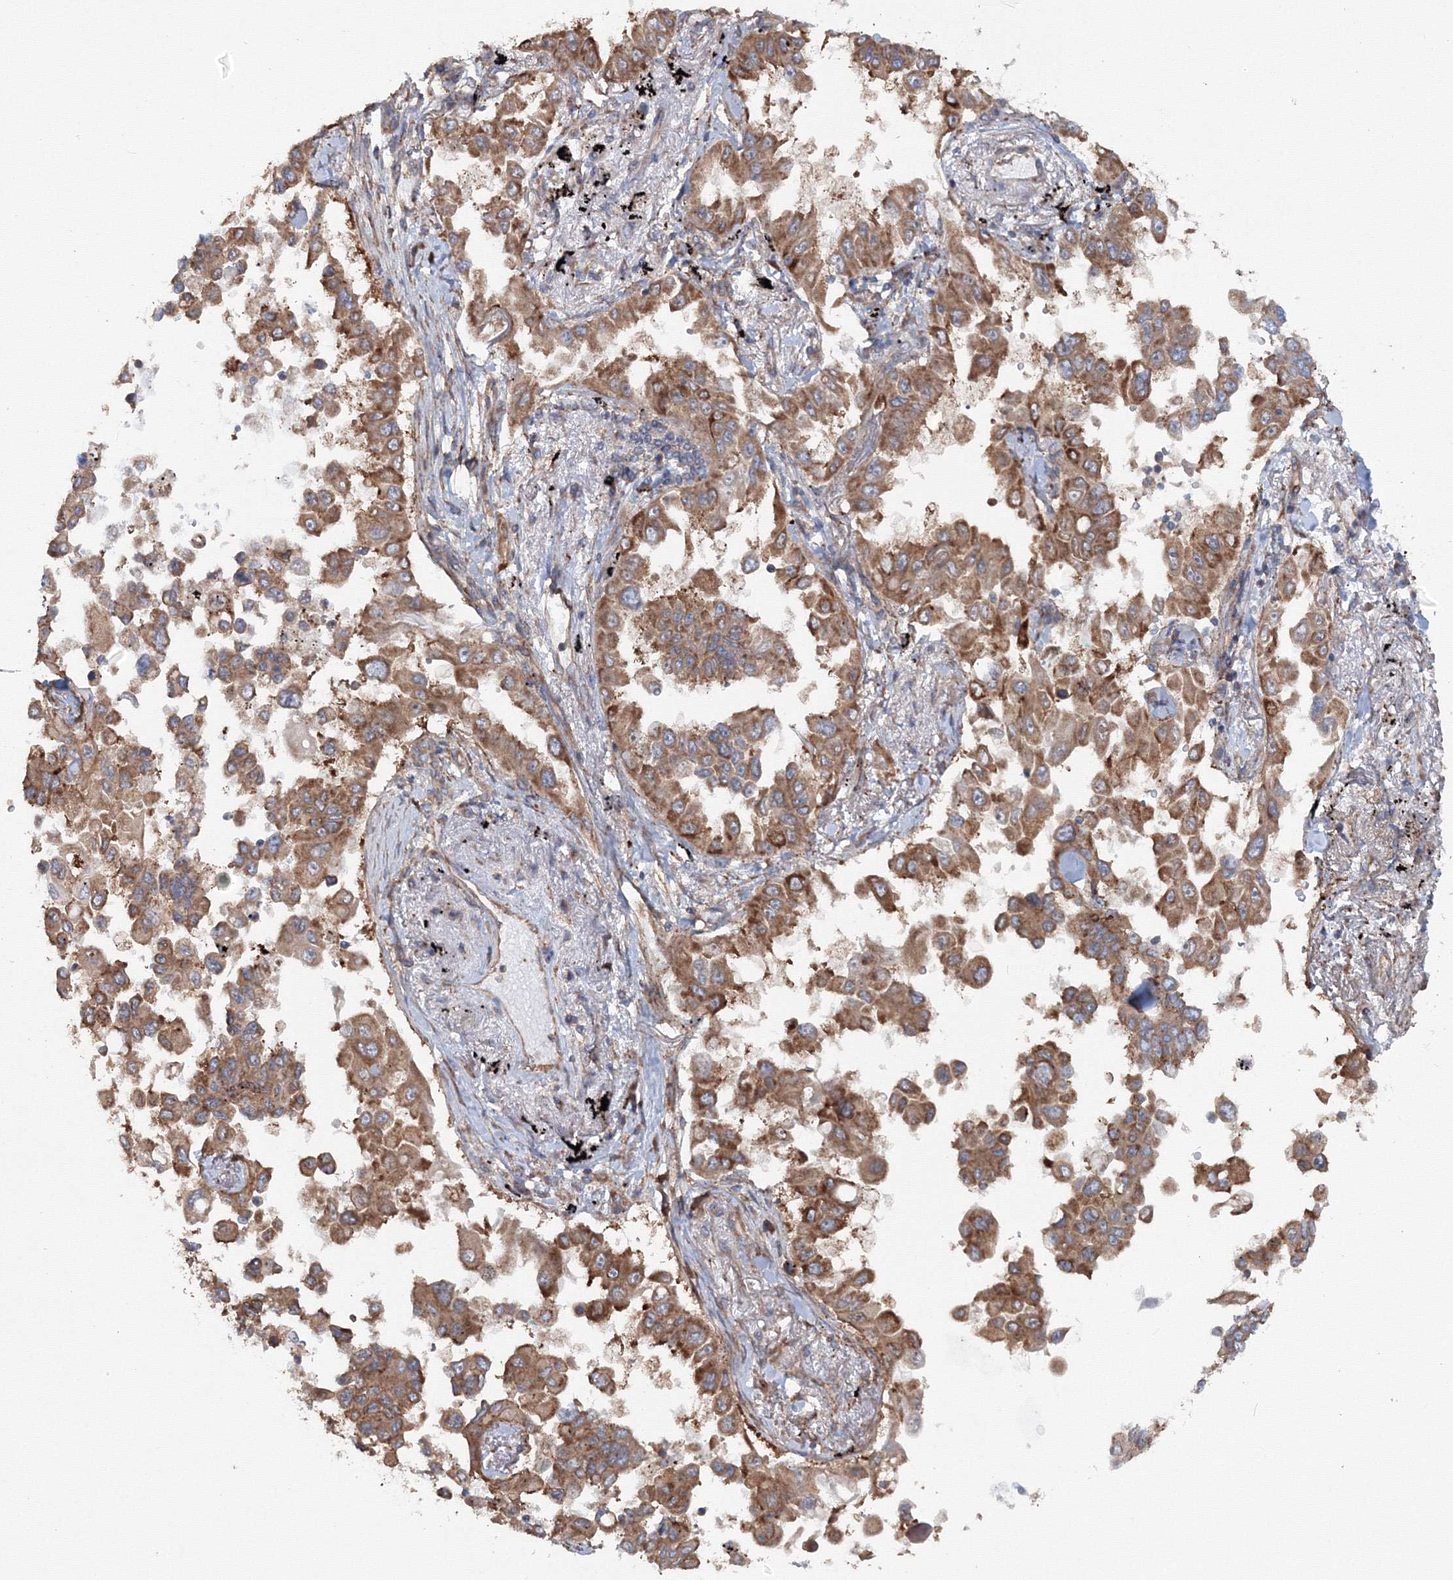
{"staining": {"intensity": "moderate", "quantity": ">75%", "location": "cytoplasmic/membranous"}, "tissue": "lung cancer", "cell_type": "Tumor cells", "image_type": "cancer", "snomed": [{"axis": "morphology", "description": "Adenocarcinoma, NOS"}, {"axis": "topography", "description": "Lung"}], "caption": "This micrograph demonstrates IHC staining of human lung adenocarcinoma, with medium moderate cytoplasmic/membranous positivity in about >75% of tumor cells.", "gene": "EXOC1", "patient": {"sex": "female", "age": 67}}